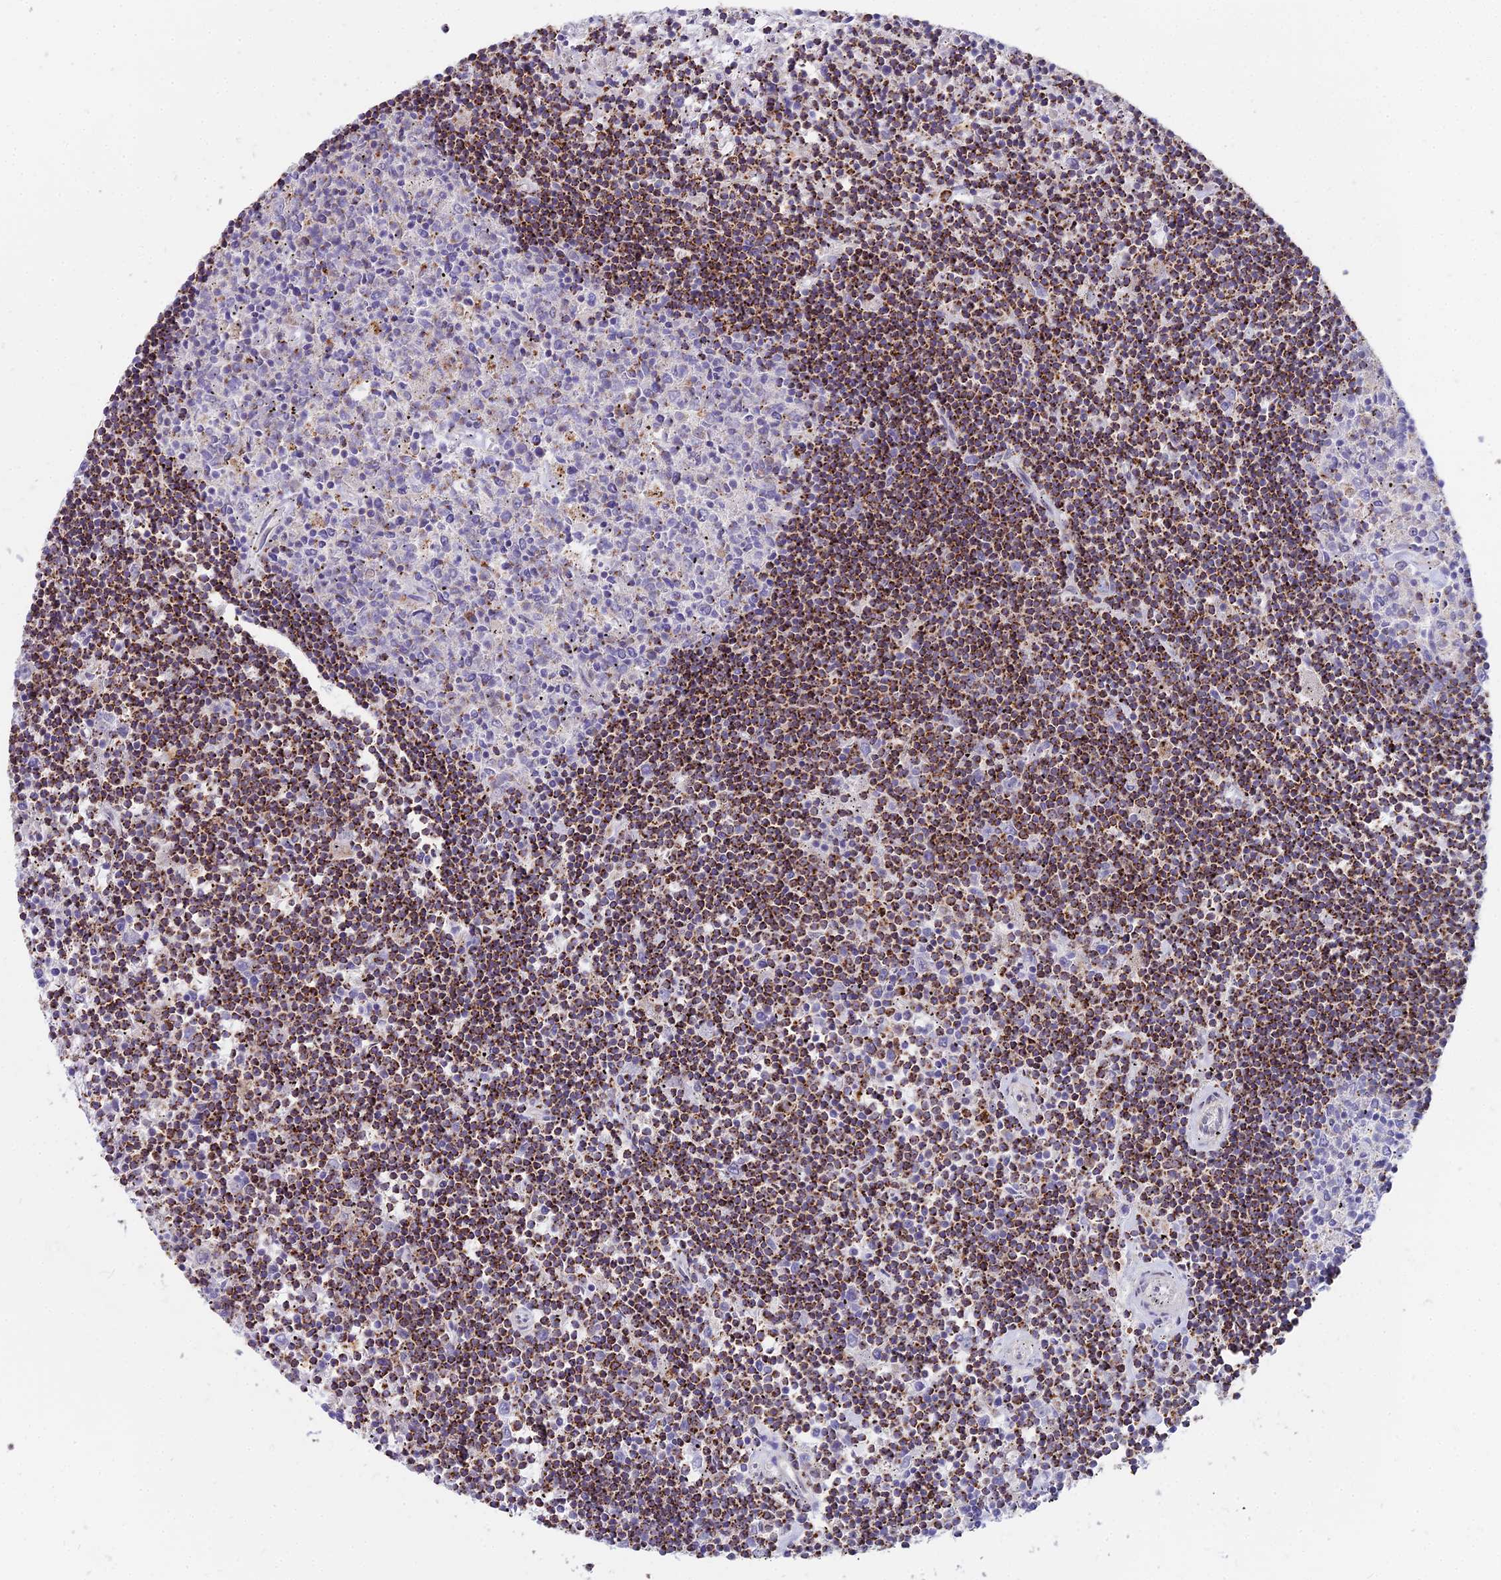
{"staining": {"intensity": "strong", "quantity": "25%-75%", "location": "cytoplasmic/membranous"}, "tissue": "lymphoma", "cell_type": "Tumor cells", "image_type": "cancer", "snomed": [{"axis": "morphology", "description": "Malignant lymphoma, non-Hodgkin's type, Low grade"}, {"axis": "topography", "description": "Spleen"}], "caption": "Strong cytoplasmic/membranous staining is appreciated in approximately 25%-75% of tumor cells in low-grade malignant lymphoma, non-Hodgkin's type.", "gene": "HLA-DOA", "patient": {"sex": "male", "age": 76}}